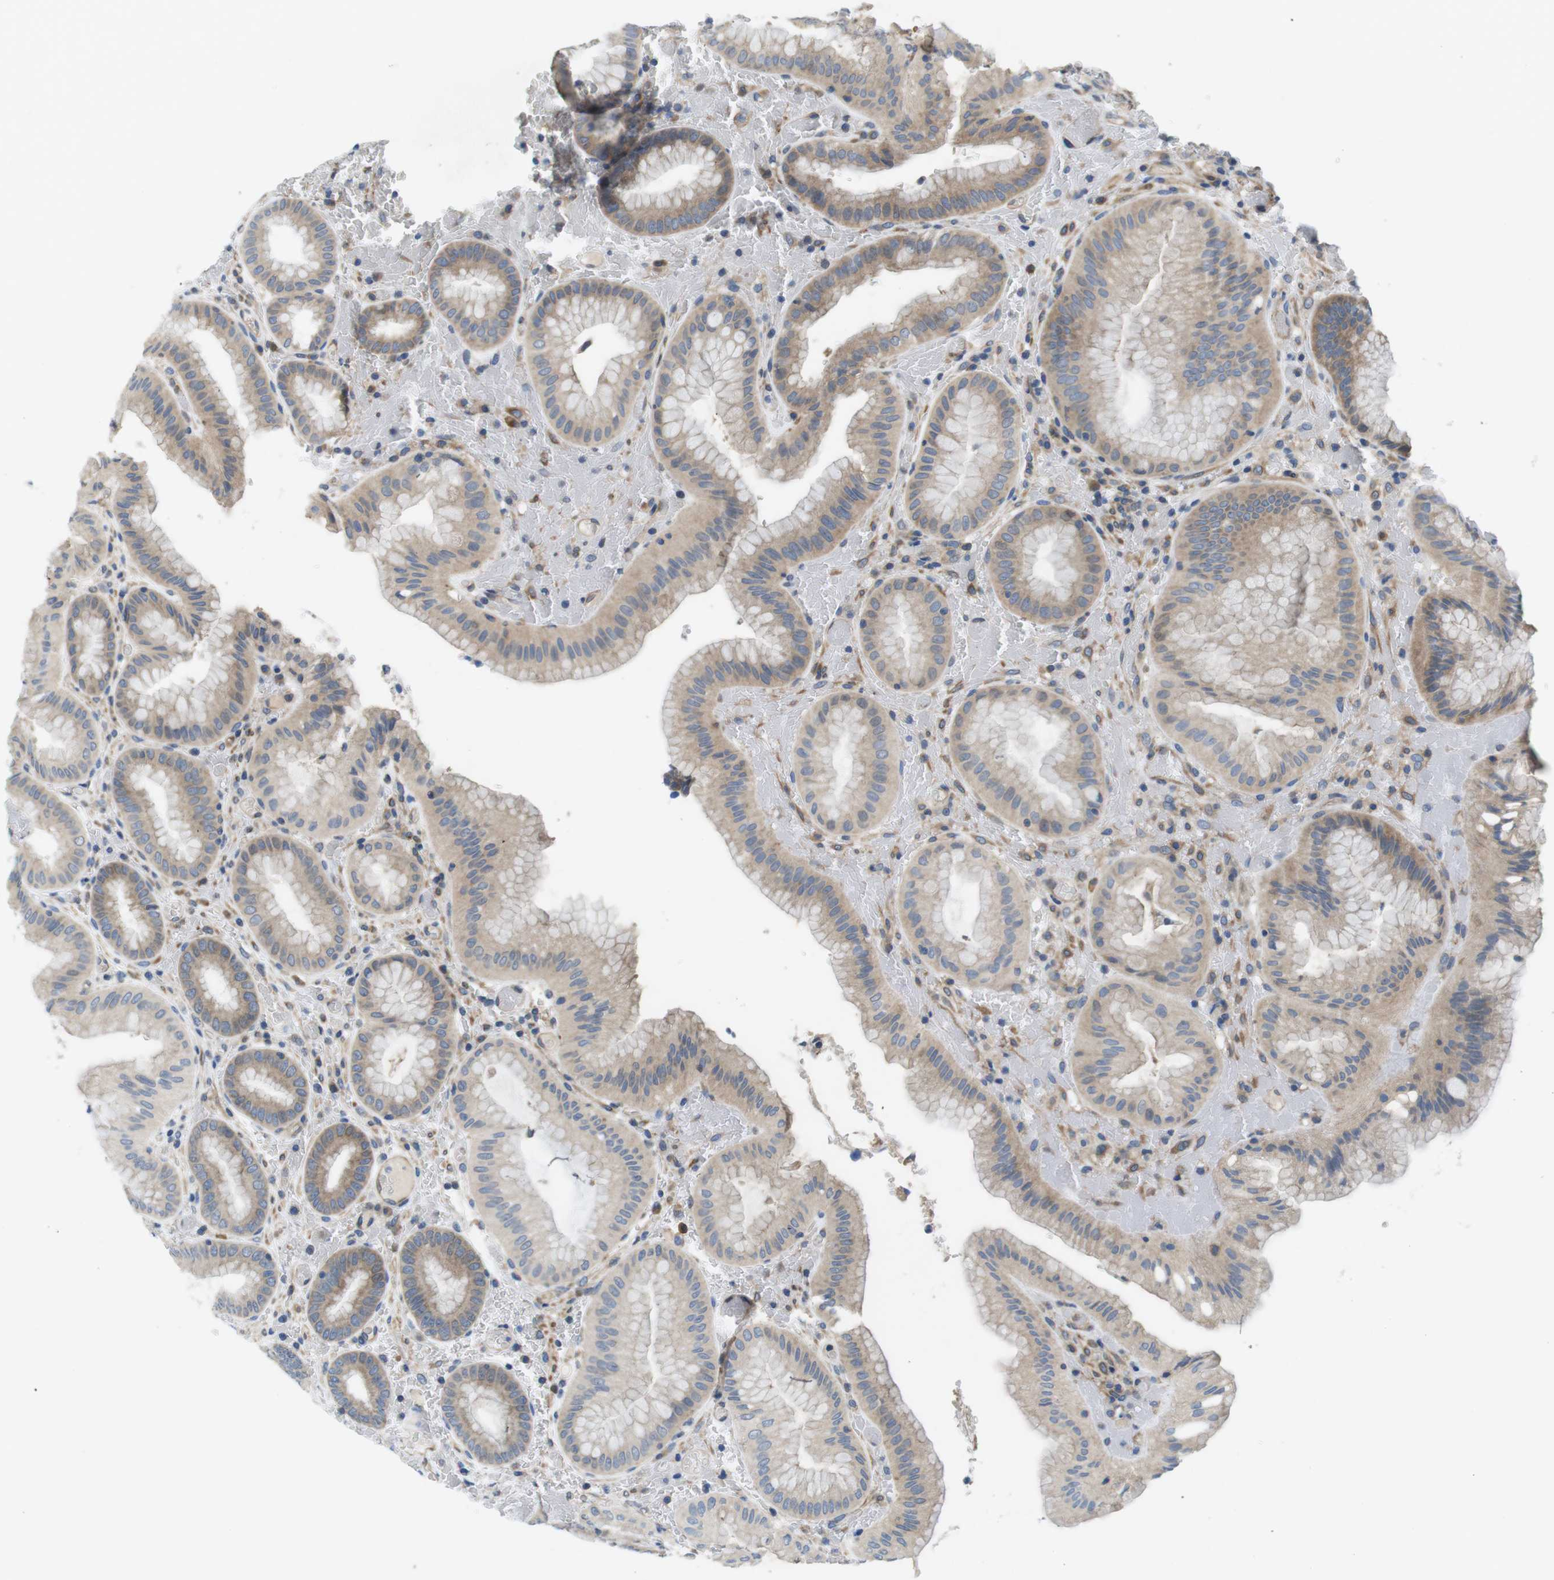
{"staining": {"intensity": "weak", "quantity": ">75%", "location": "cytoplasmic/membranous"}, "tissue": "stomach", "cell_type": "Glandular cells", "image_type": "normal", "snomed": [{"axis": "morphology", "description": "Normal tissue, NOS"}, {"axis": "morphology", "description": "Carcinoid, malignant, NOS"}, {"axis": "topography", "description": "Stomach, upper"}], "caption": "Brown immunohistochemical staining in unremarkable human stomach exhibits weak cytoplasmic/membranous staining in approximately >75% of glandular cells.", "gene": "DCLK1", "patient": {"sex": "male", "age": 39}}